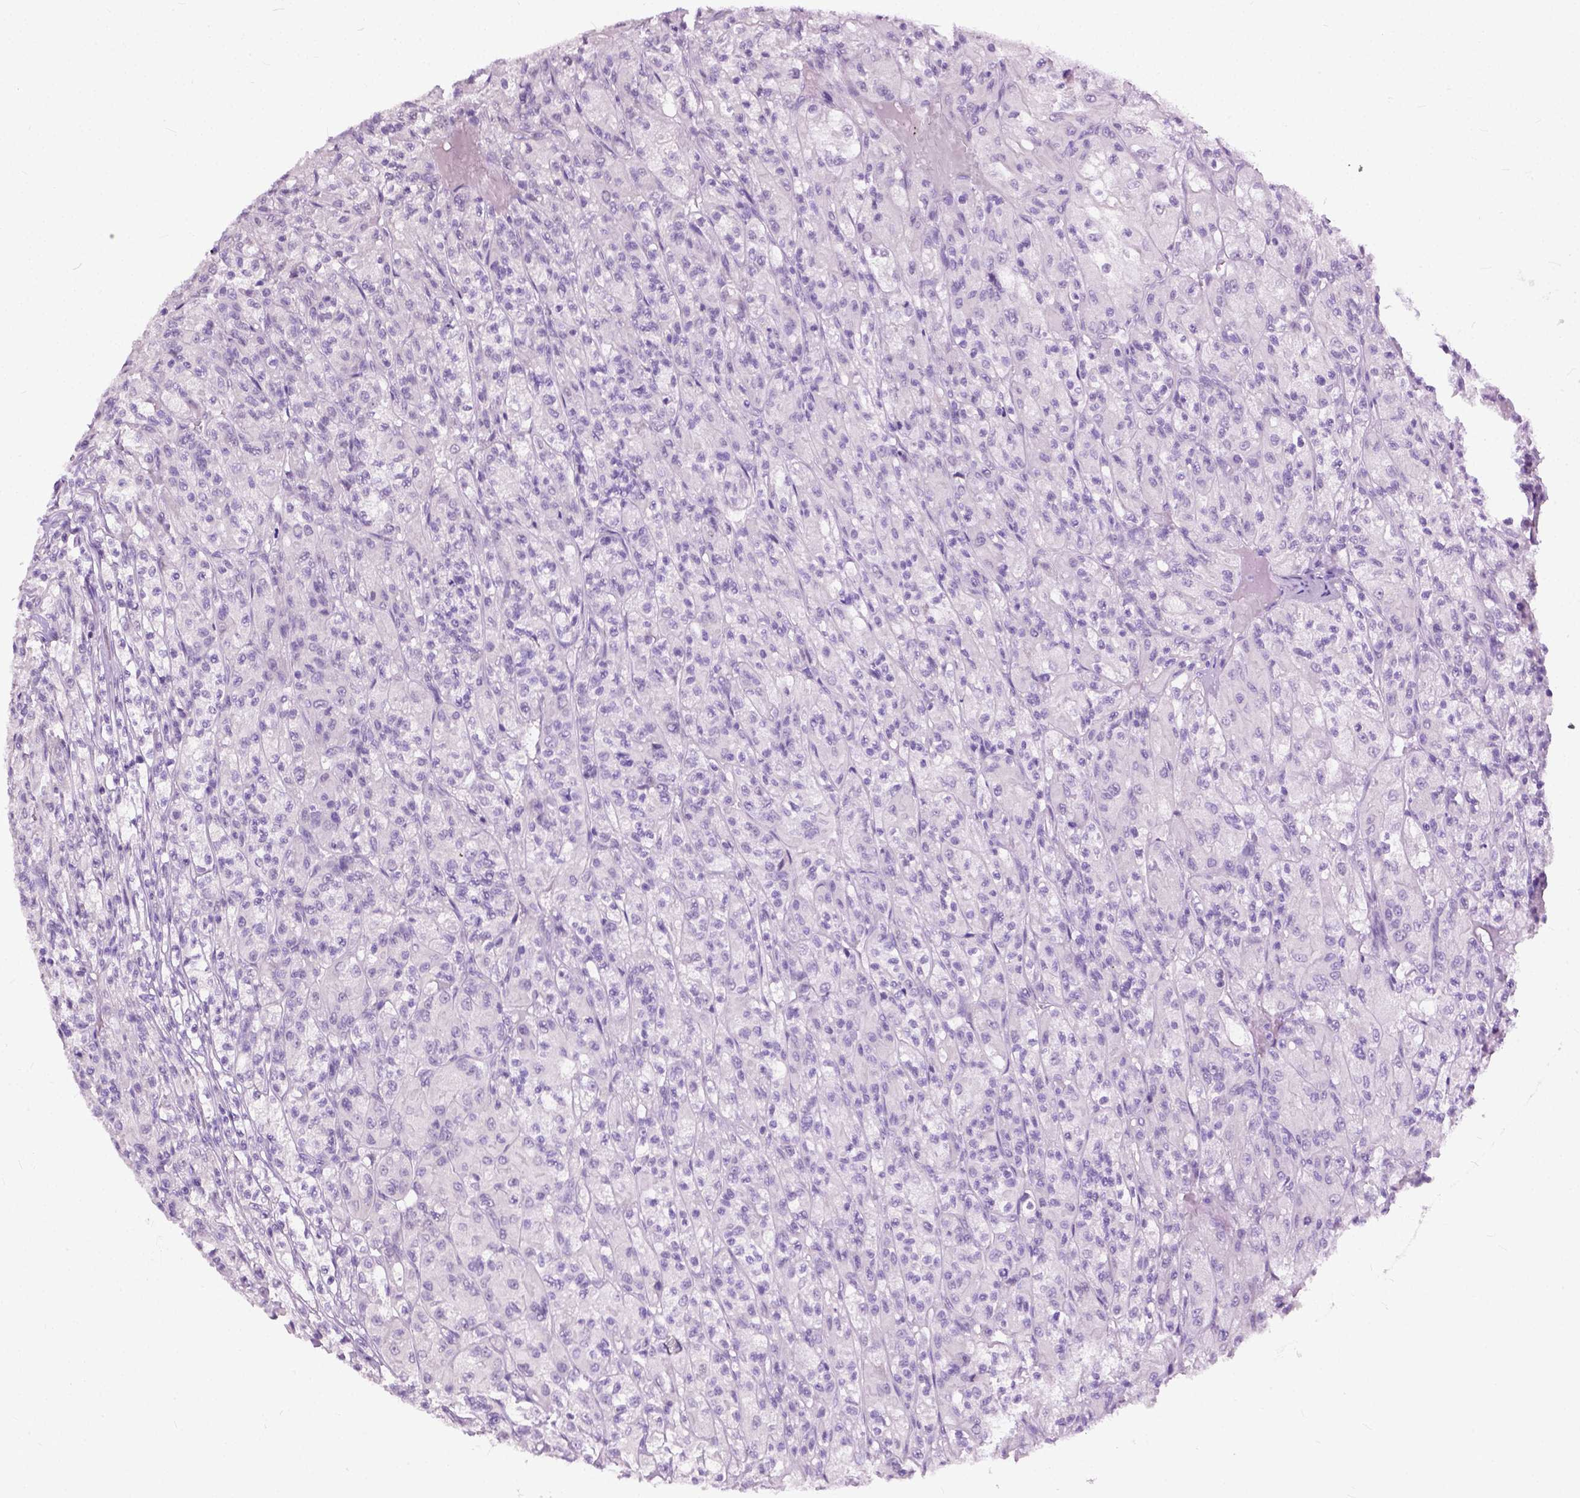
{"staining": {"intensity": "negative", "quantity": "none", "location": "none"}, "tissue": "renal cancer", "cell_type": "Tumor cells", "image_type": "cancer", "snomed": [{"axis": "morphology", "description": "Adenocarcinoma, NOS"}, {"axis": "topography", "description": "Kidney"}], "caption": "Immunohistochemistry (IHC) micrograph of human adenocarcinoma (renal) stained for a protein (brown), which demonstrates no staining in tumor cells.", "gene": "GPR37L1", "patient": {"sex": "female", "age": 70}}